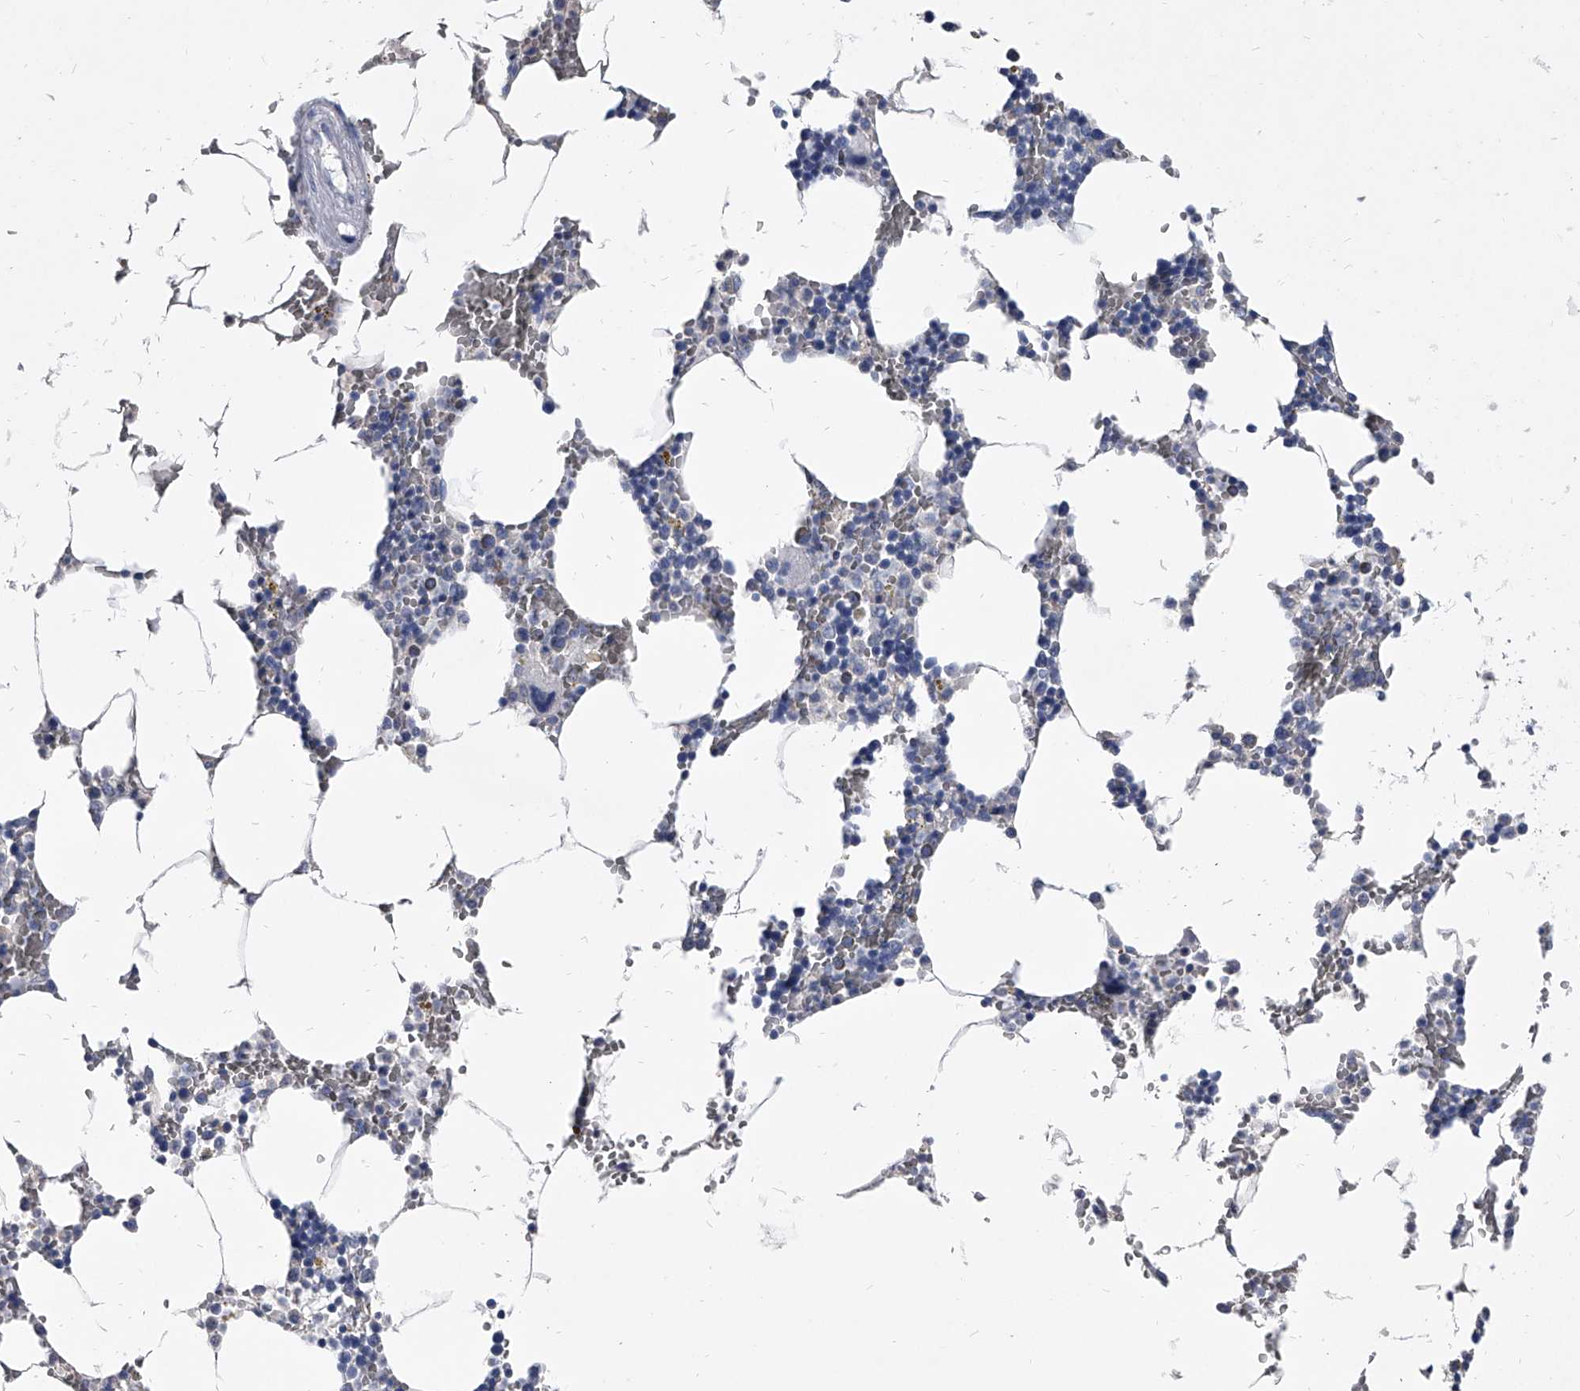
{"staining": {"intensity": "negative", "quantity": "none", "location": "none"}, "tissue": "bone marrow", "cell_type": "Hematopoietic cells", "image_type": "normal", "snomed": [{"axis": "morphology", "description": "Normal tissue, NOS"}, {"axis": "topography", "description": "Bone marrow"}], "caption": "An immunohistochemistry photomicrograph of benign bone marrow is shown. There is no staining in hematopoietic cells of bone marrow.", "gene": "BCAS1", "patient": {"sex": "male", "age": 70}}